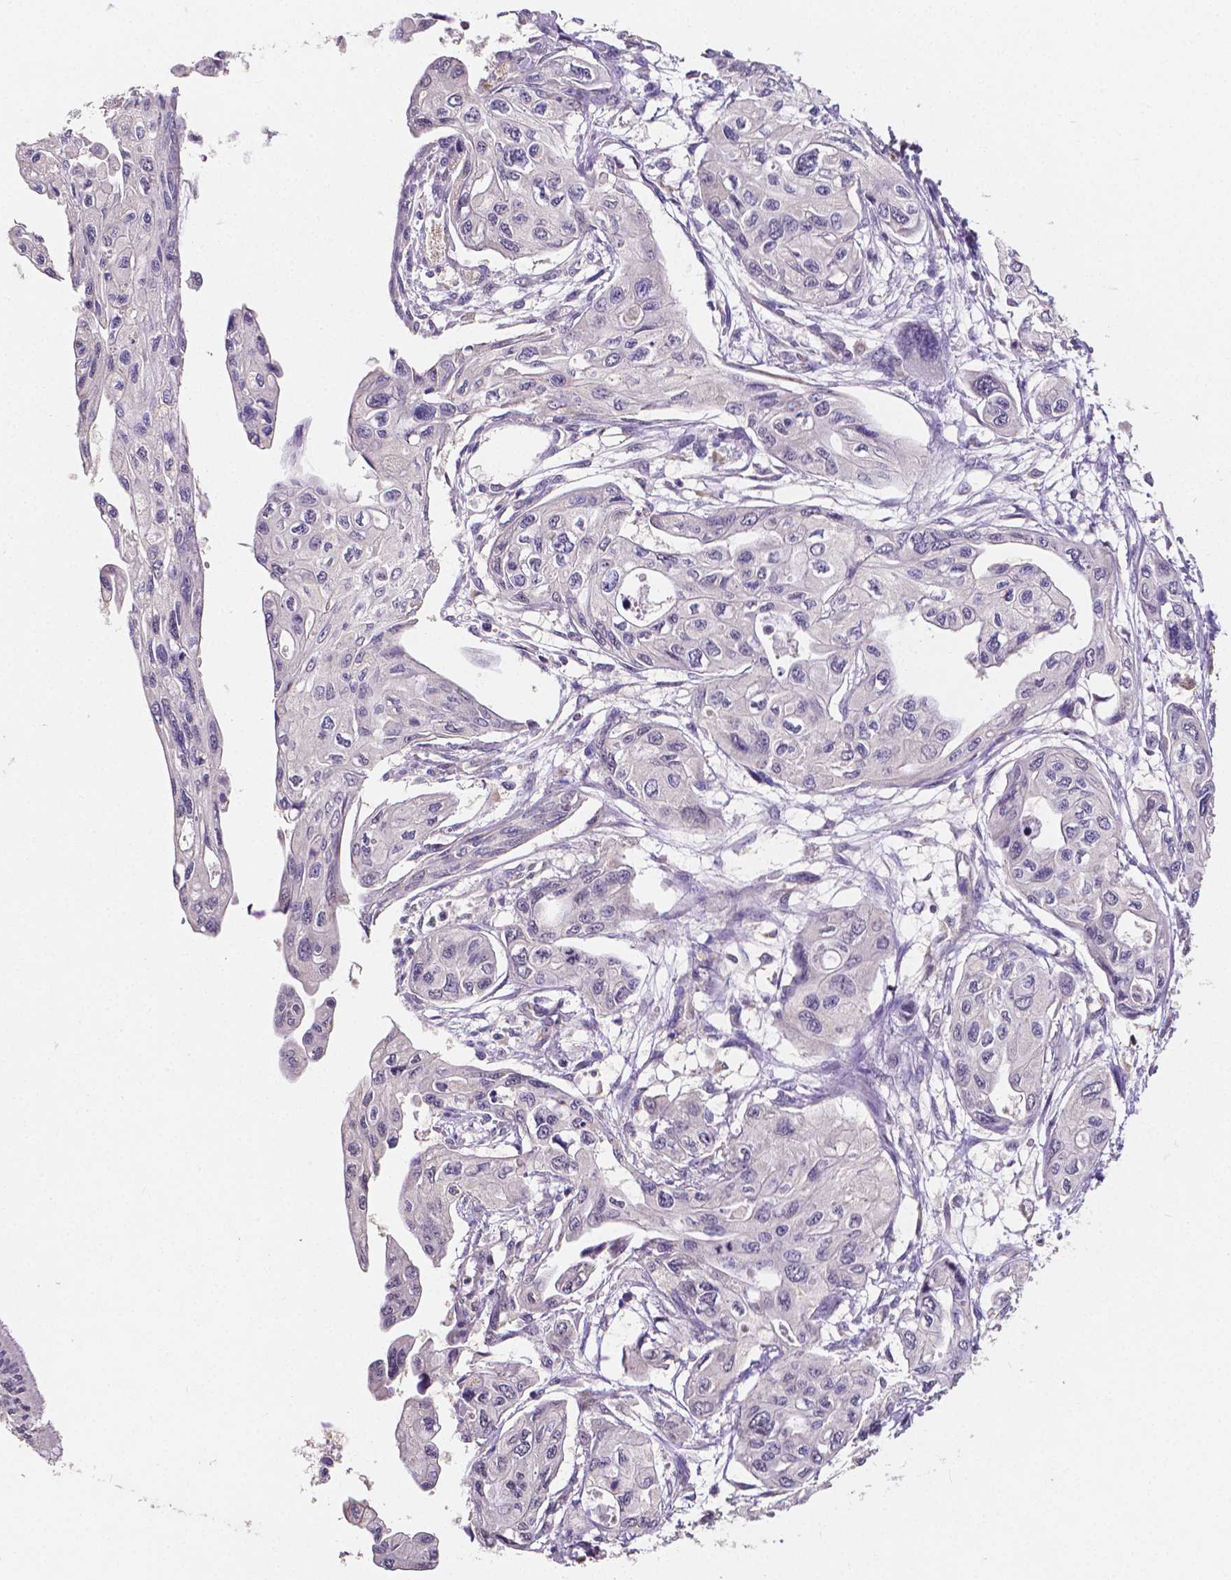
{"staining": {"intensity": "negative", "quantity": "none", "location": "none"}, "tissue": "pancreatic cancer", "cell_type": "Tumor cells", "image_type": "cancer", "snomed": [{"axis": "morphology", "description": "Adenocarcinoma, NOS"}, {"axis": "topography", "description": "Pancreas"}], "caption": "Immunohistochemistry photomicrograph of human pancreatic cancer stained for a protein (brown), which displays no staining in tumor cells.", "gene": "ELAVL2", "patient": {"sex": "female", "age": 76}}